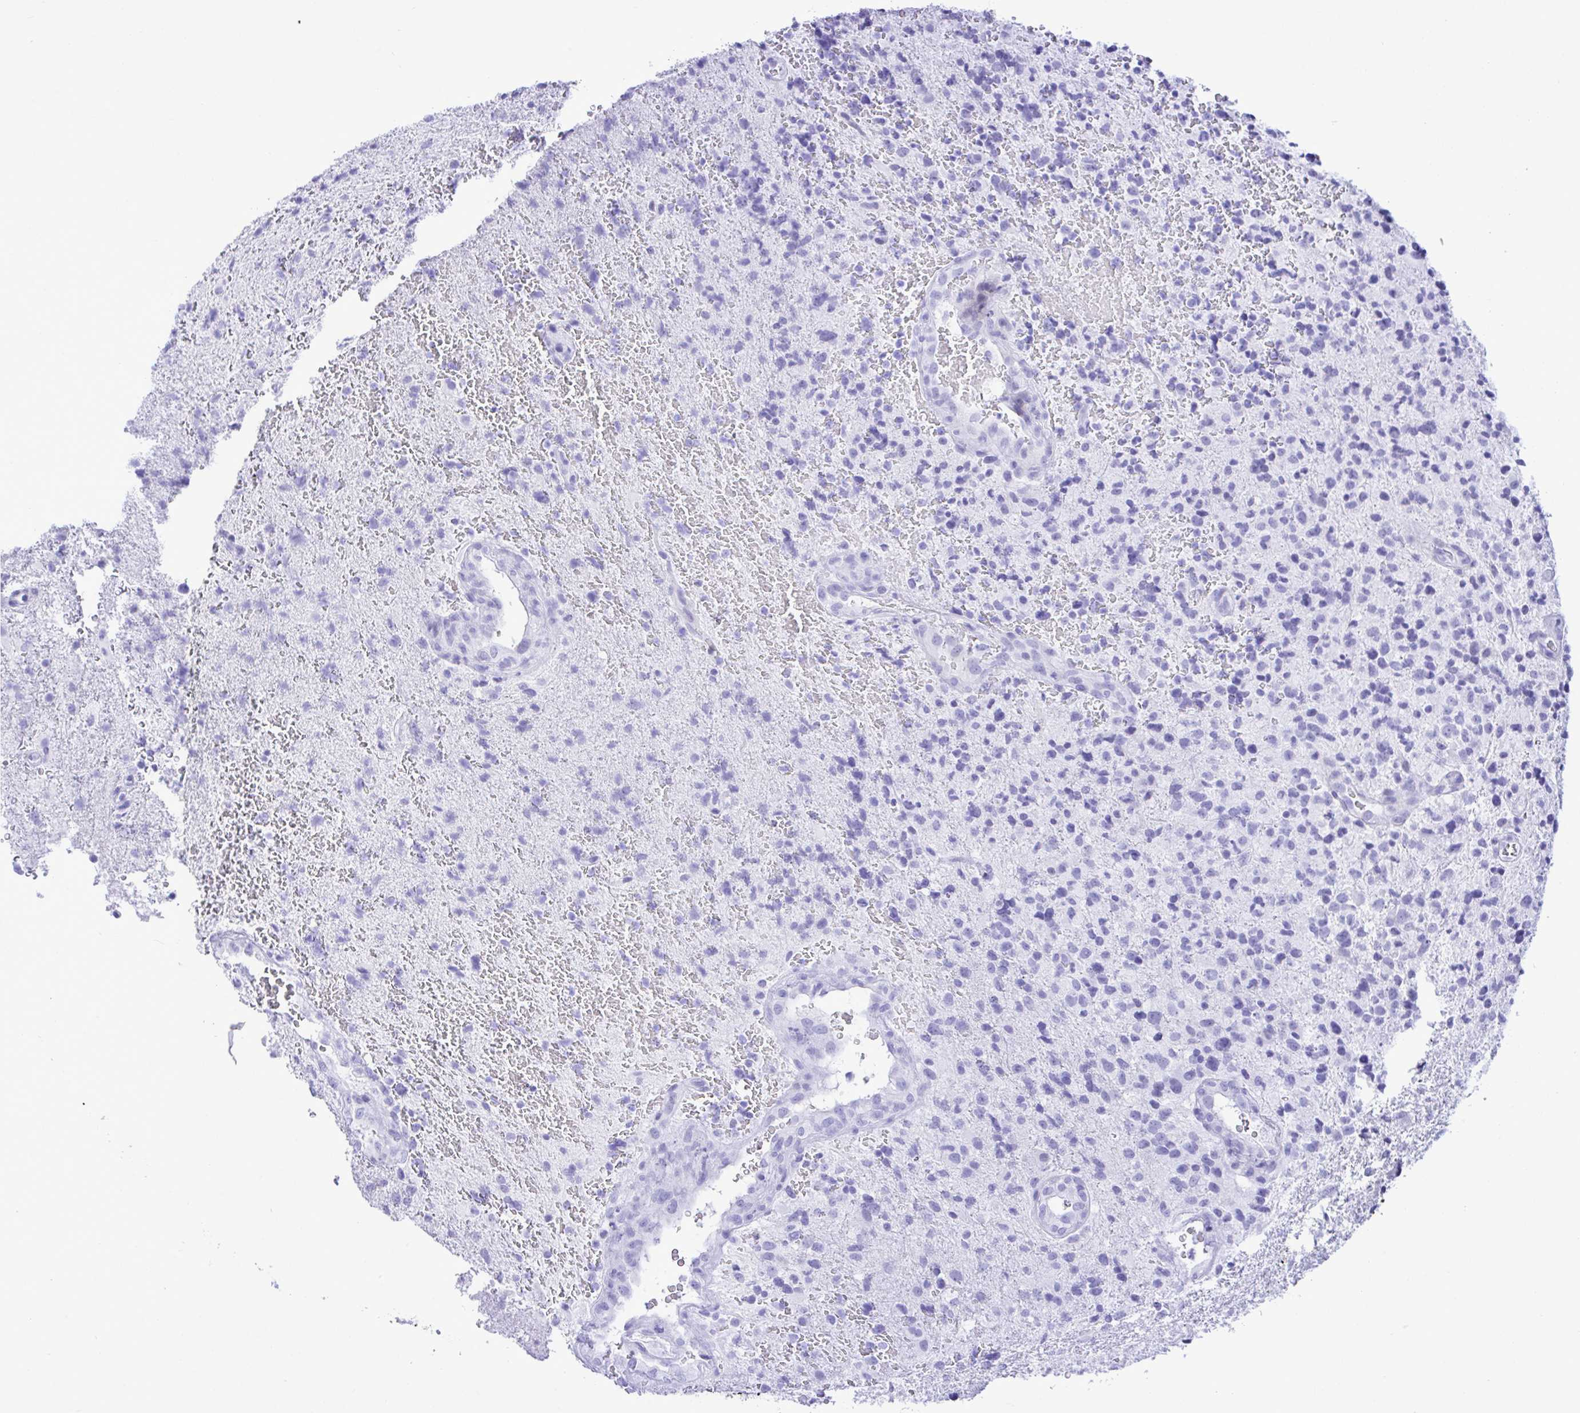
{"staining": {"intensity": "negative", "quantity": "none", "location": "none"}, "tissue": "glioma", "cell_type": "Tumor cells", "image_type": "cancer", "snomed": [{"axis": "morphology", "description": "Glioma, malignant, High grade"}, {"axis": "topography", "description": "Brain"}], "caption": "High magnification brightfield microscopy of glioma stained with DAB (brown) and counterstained with hematoxylin (blue): tumor cells show no significant expression.", "gene": "SELENOV", "patient": {"sex": "male", "age": 53}}